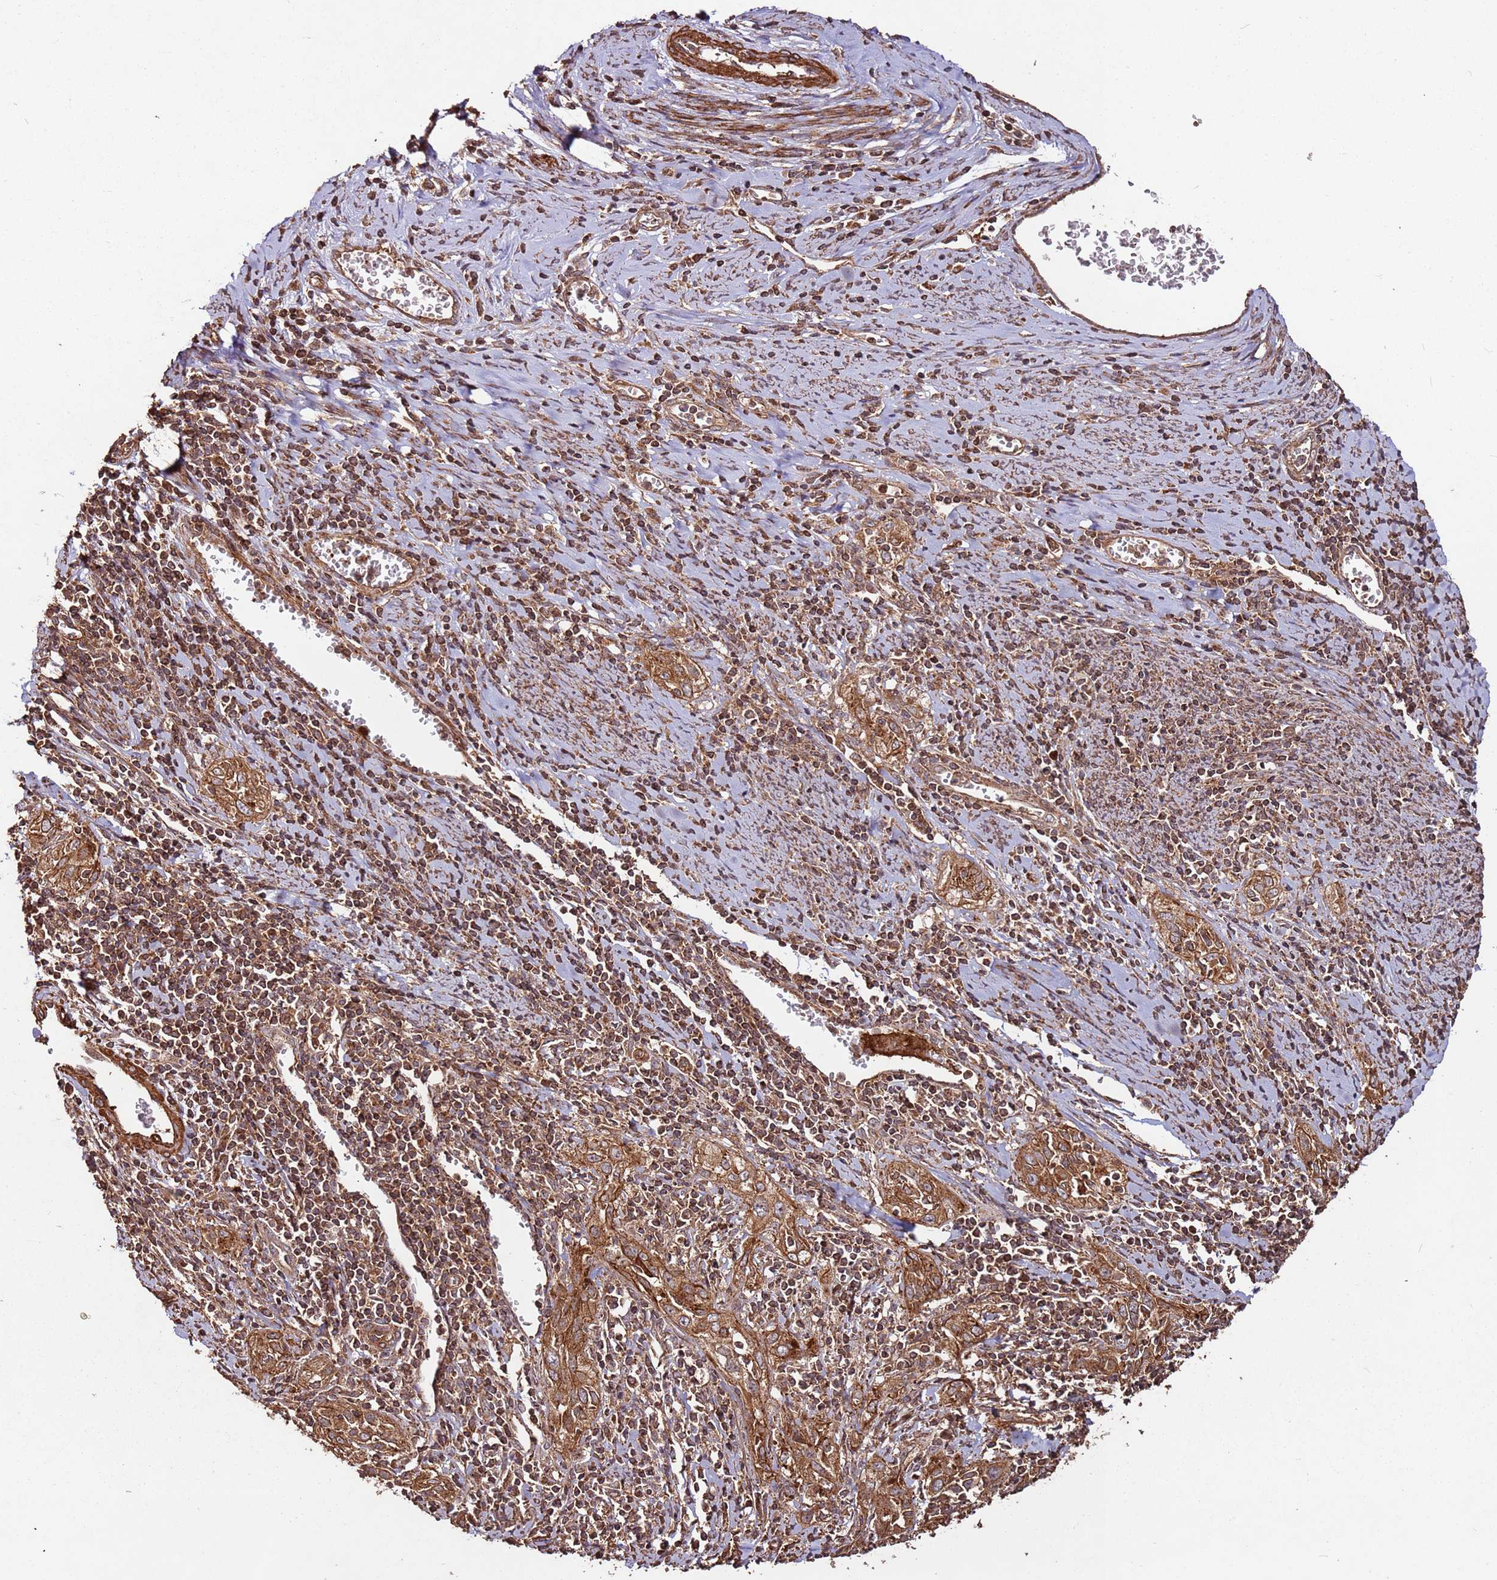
{"staining": {"intensity": "strong", "quantity": ">75%", "location": "cytoplasmic/membranous"}, "tissue": "cervical cancer", "cell_type": "Tumor cells", "image_type": "cancer", "snomed": [{"axis": "morphology", "description": "Squamous cell carcinoma, NOS"}, {"axis": "topography", "description": "Cervix"}], "caption": "A brown stain highlights strong cytoplasmic/membranous positivity of a protein in squamous cell carcinoma (cervical) tumor cells.", "gene": "FAM186A", "patient": {"sex": "female", "age": 57}}